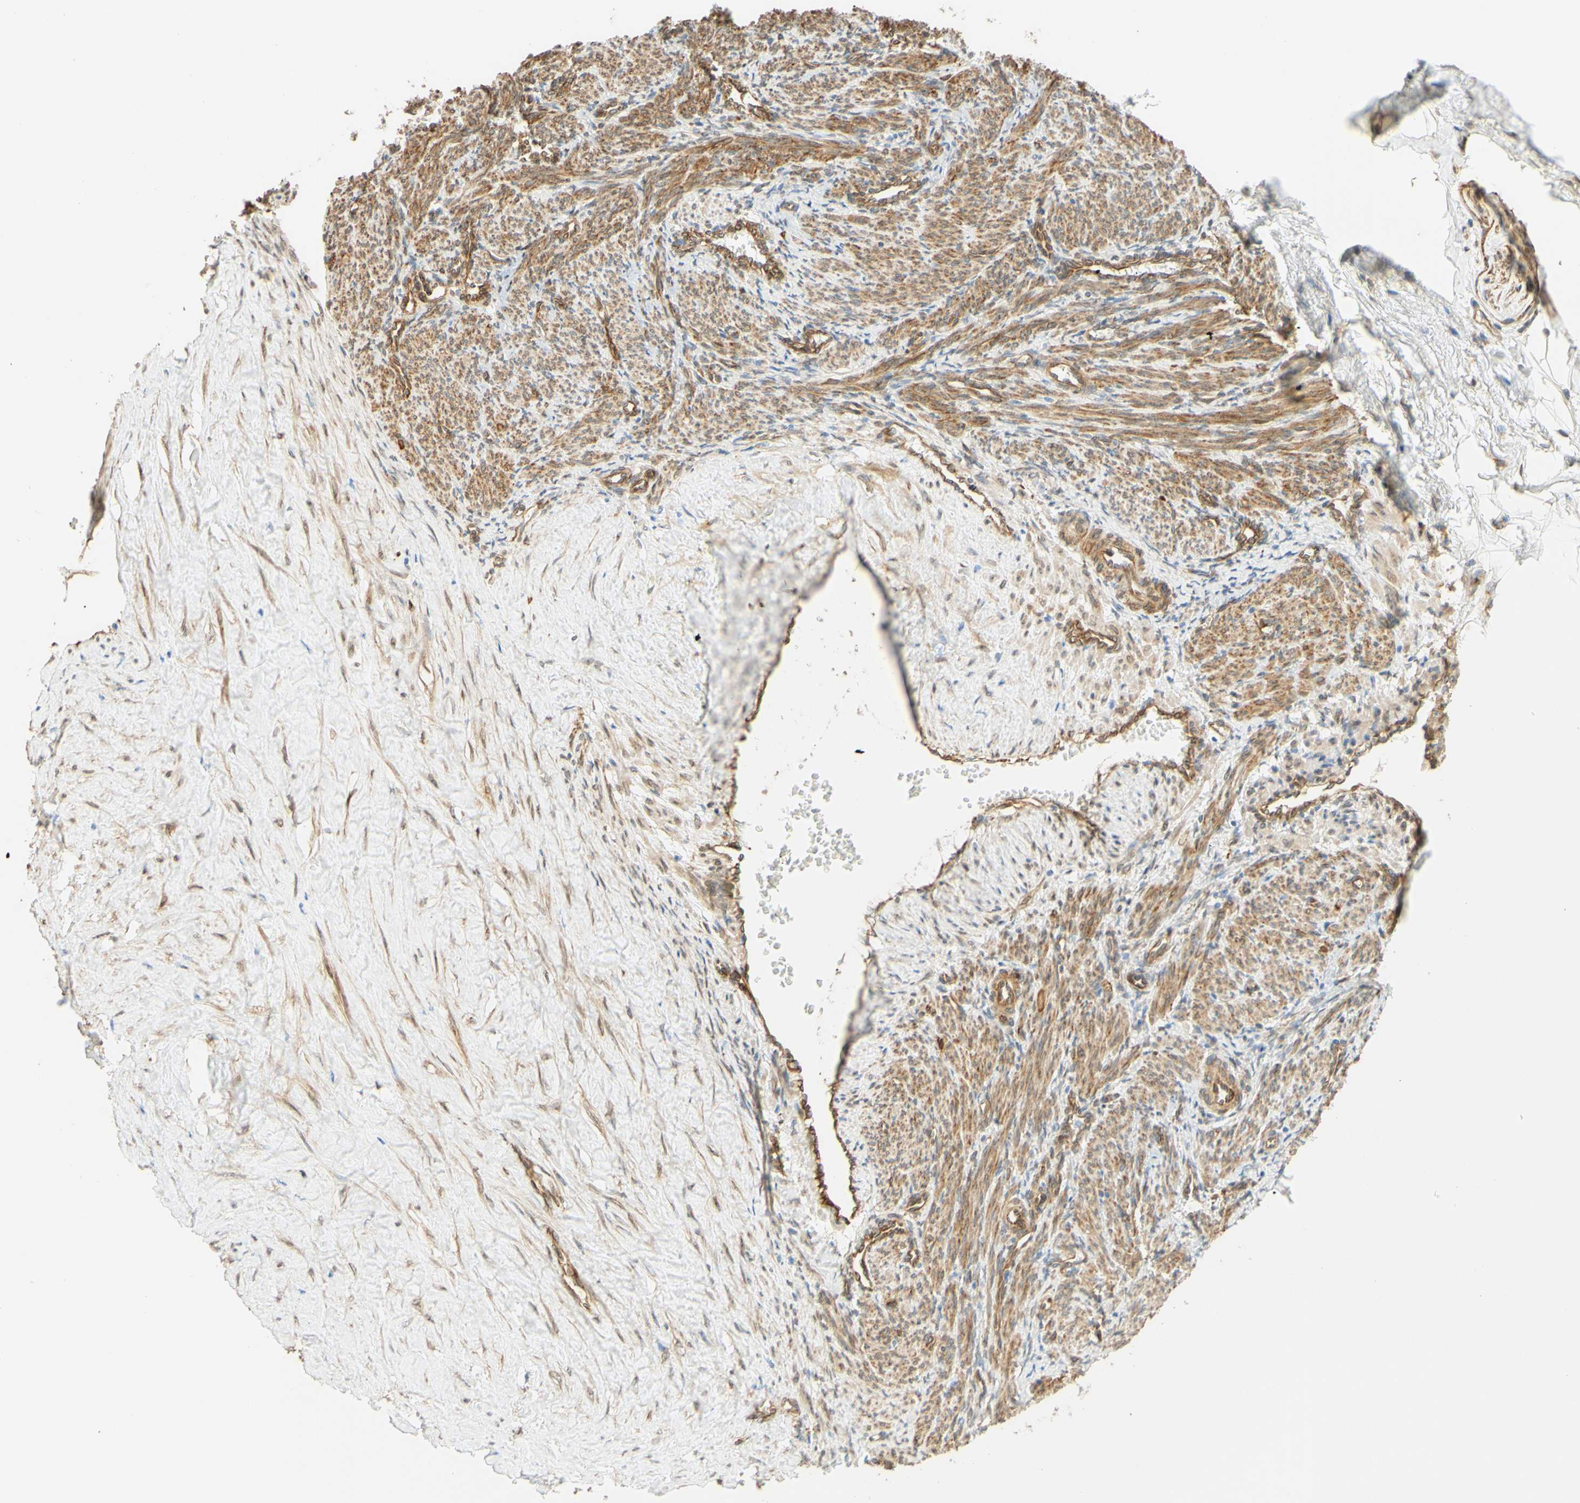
{"staining": {"intensity": "moderate", "quantity": ">75%", "location": "cytoplasmic/membranous,nuclear"}, "tissue": "smooth muscle", "cell_type": "Smooth muscle cells", "image_type": "normal", "snomed": [{"axis": "morphology", "description": "Normal tissue, NOS"}, {"axis": "topography", "description": "Endometrium"}], "caption": "Protein expression analysis of benign smooth muscle reveals moderate cytoplasmic/membranous,nuclear positivity in about >75% of smooth muscle cells.", "gene": "ENDOD1", "patient": {"sex": "female", "age": 33}}